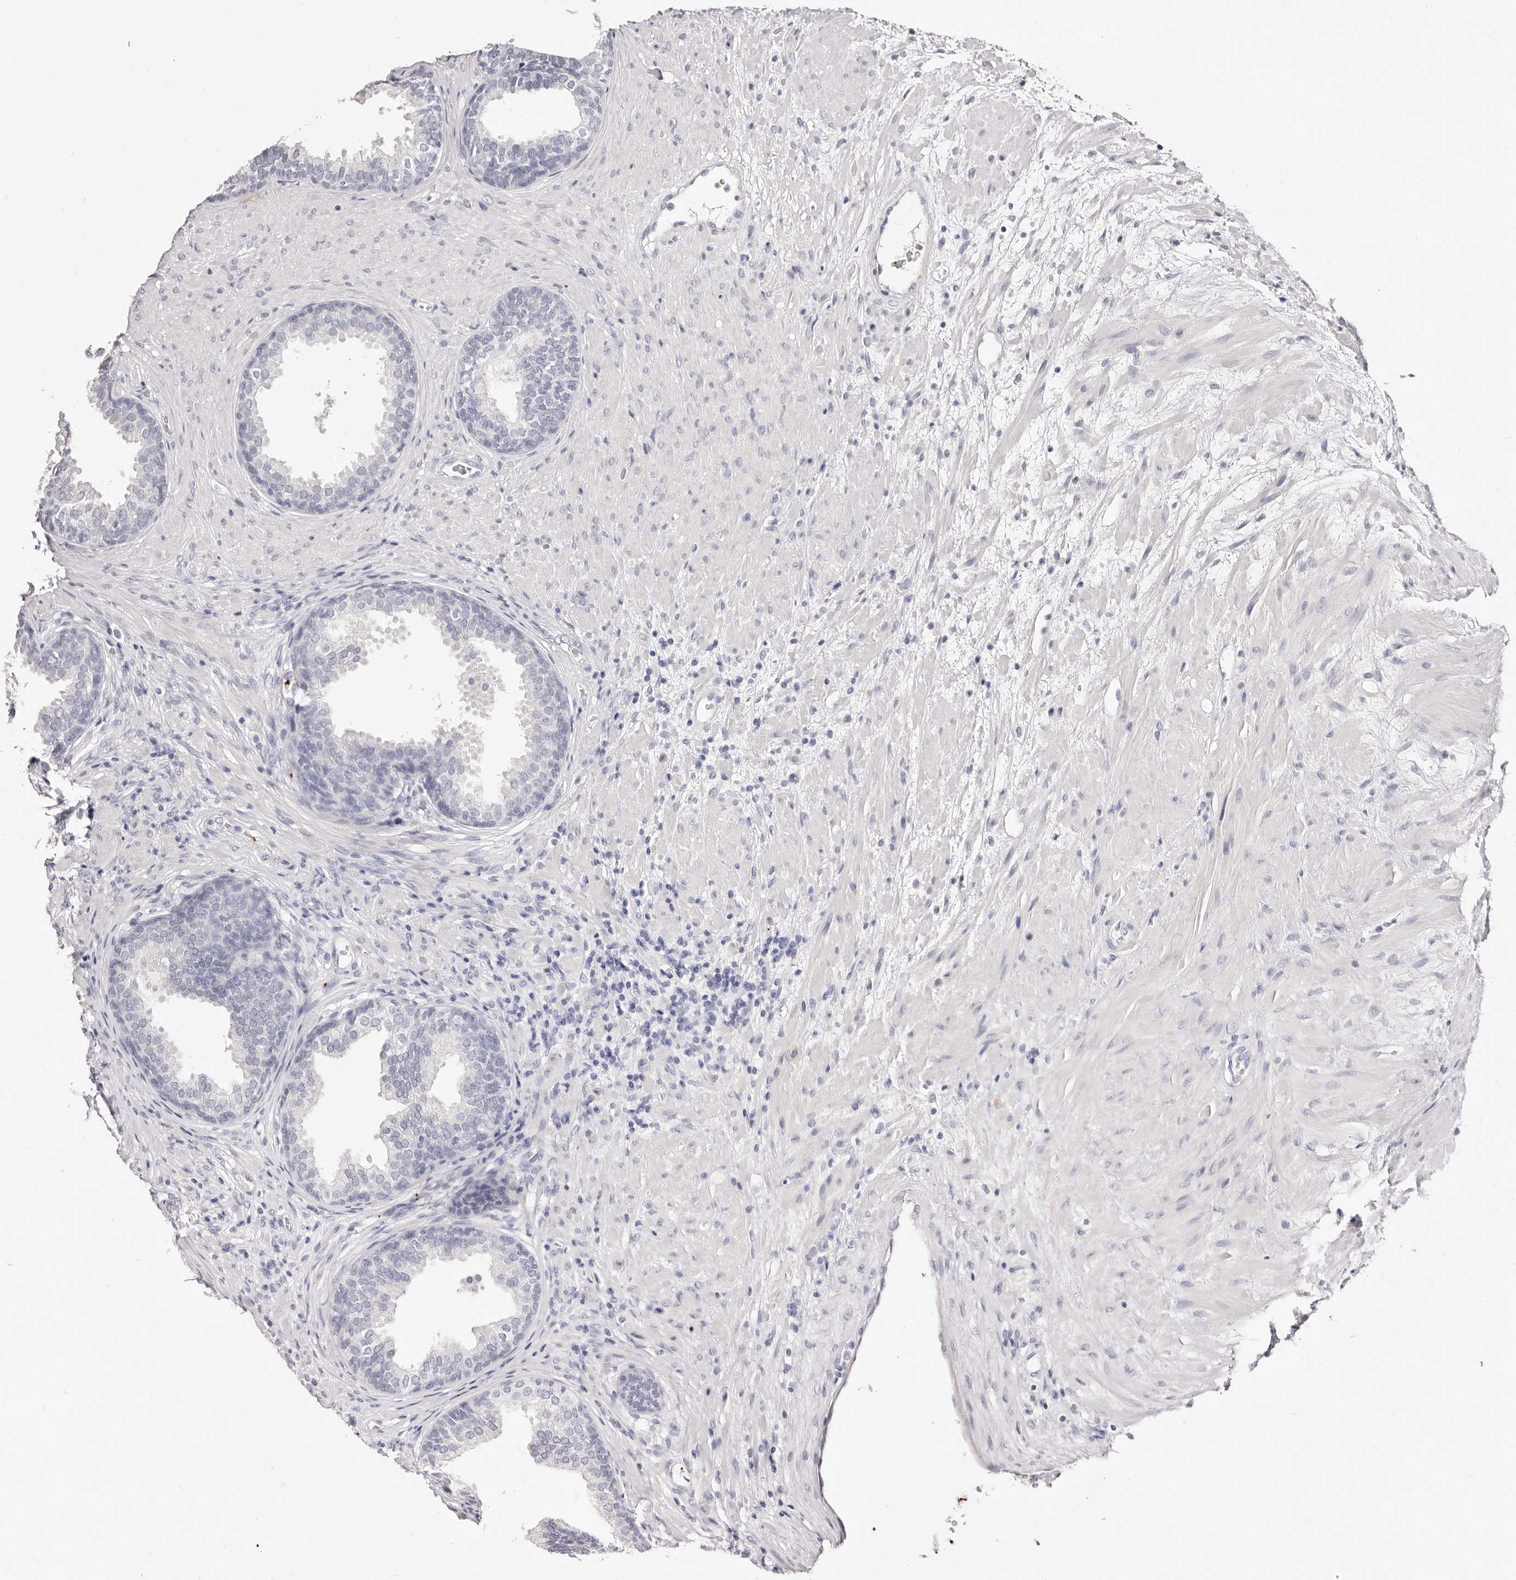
{"staining": {"intensity": "negative", "quantity": "none", "location": "none"}, "tissue": "prostate", "cell_type": "Glandular cells", "image_type": "normal", "snomed": [{"axis": "morphology", "description": "Normal tissue, NOS"}, {"axis": "topography", "description": "Prostate"}], "caption": "High magnification brightfield microscopy of unremarkable prostate stained with DAB (brown) and counterstained with hematoxylin (blue): glandular cells show no significant staining.", "gene": "PF4", "patient": {"sex": "male", "age": 76}}